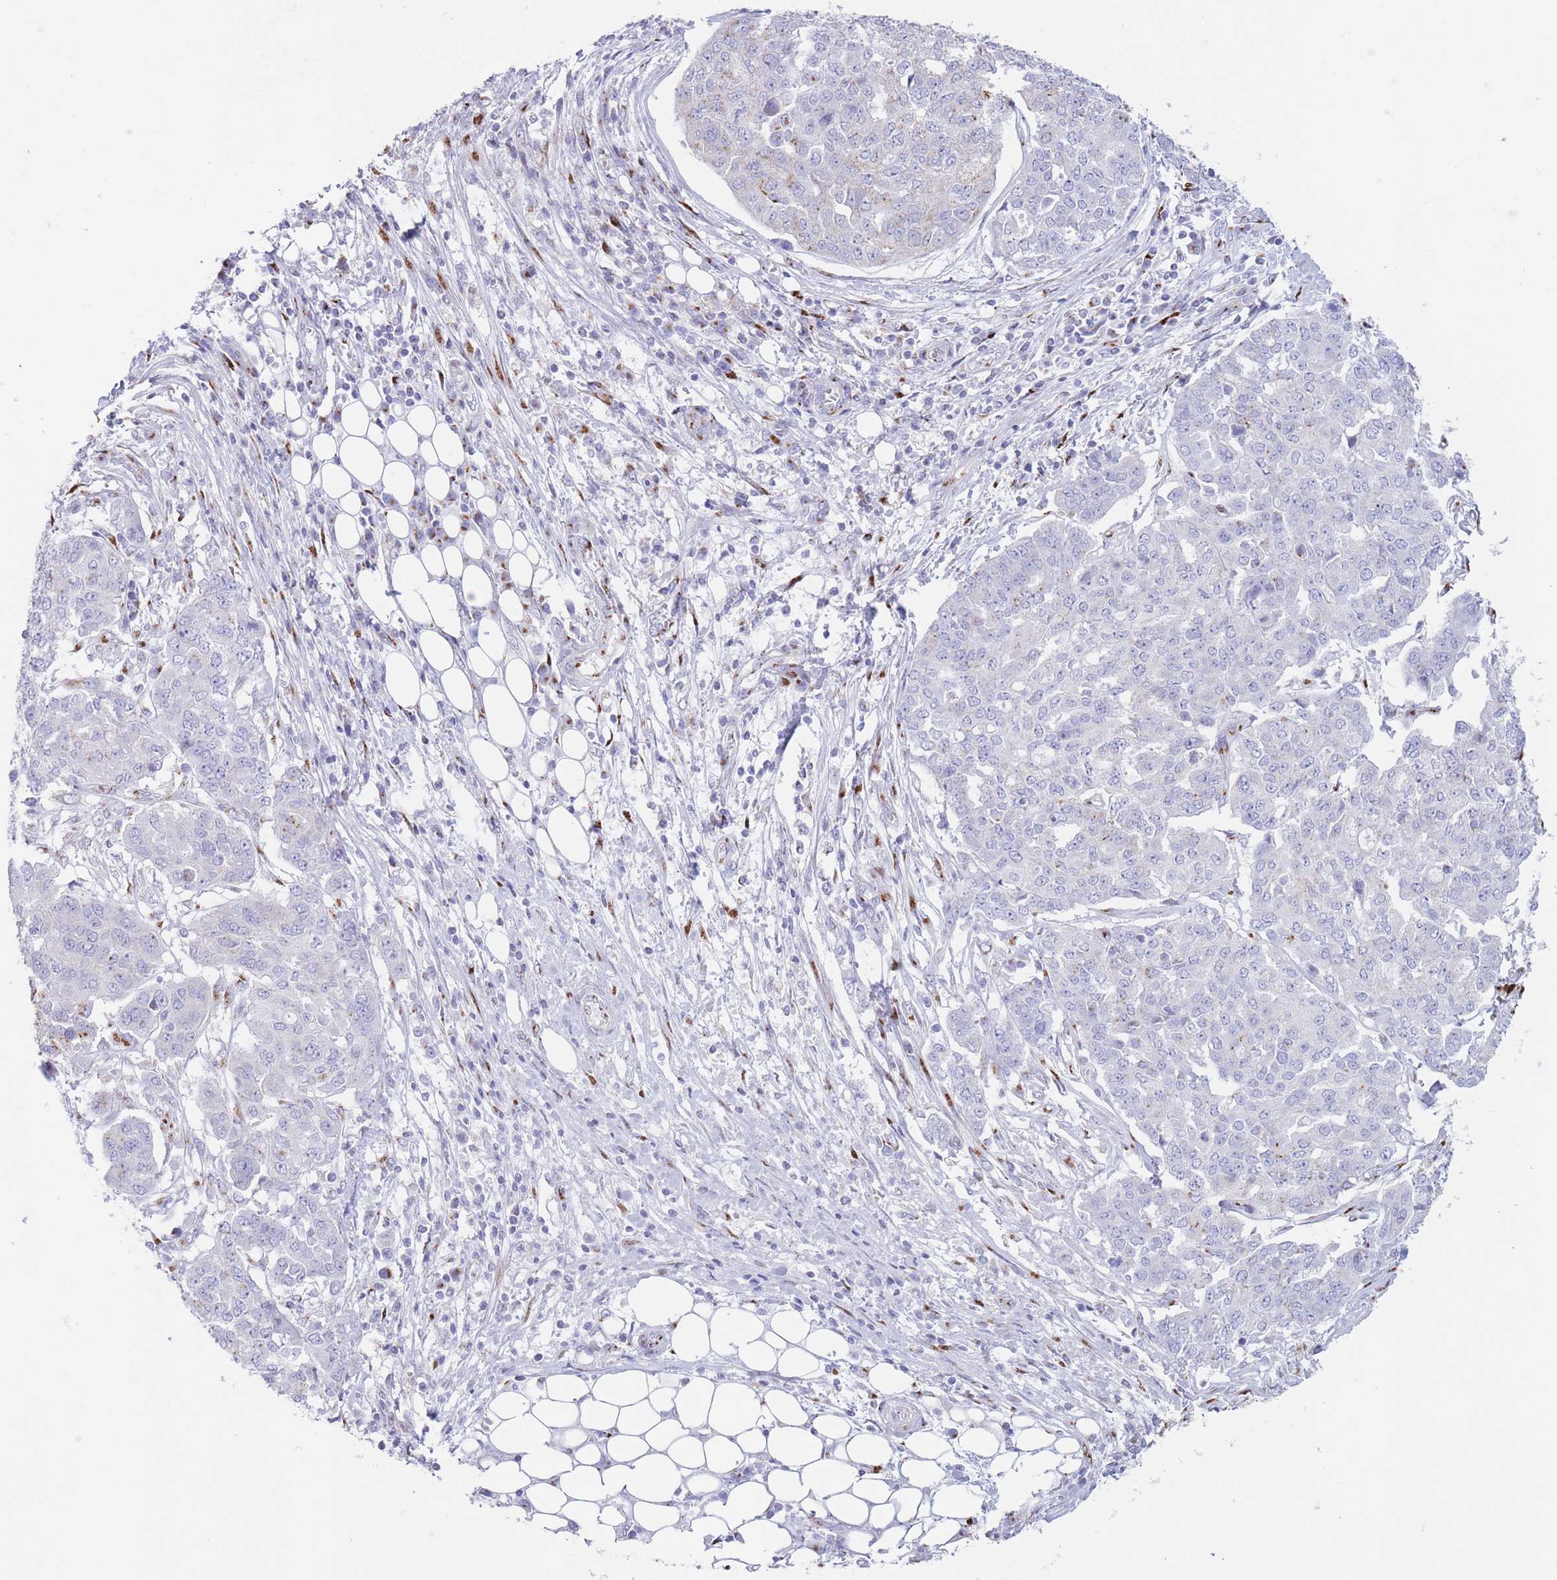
{"staining": {"intensity": "negative", "quantity": "none", "location": "none"}, "tissue": "ovarian cancer", "cell_type": "Tumor cells", "image_type": "cancer", "snomed": [{"axis": "morphology", "description": "Cystadenocarcinoma, serous, NOS"}, {"axis": "topography", "description": "Soft tissue"}, {"axis": "topography", "description": "Ovary"}], "caption": "A histopathology image of human serous cystadenocarcinoma (ovarian) is negative for staining in tumor cells.", "gene": "MPND", "patient": {"sex": "female", "age": 57}}